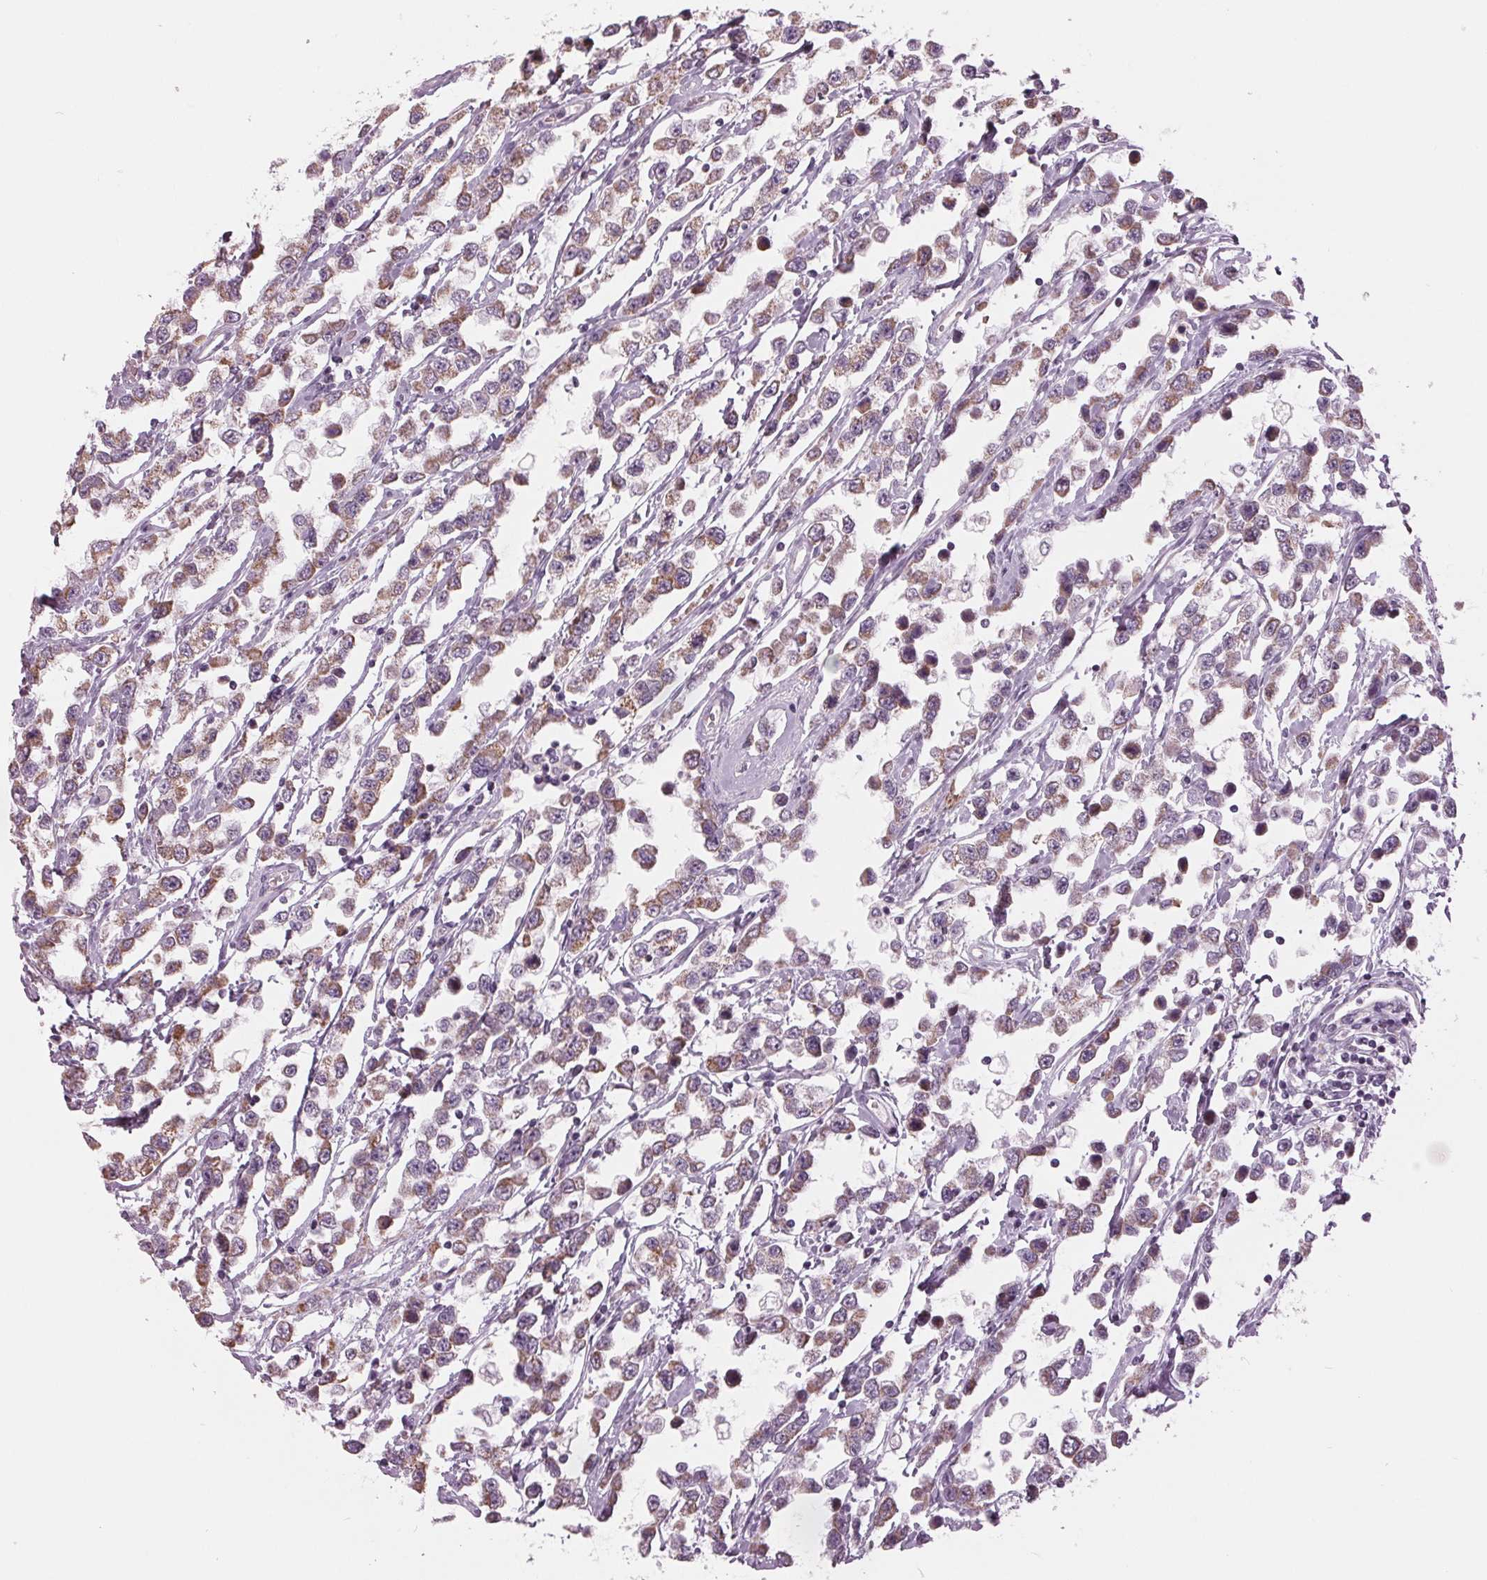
{"staining": {"intensity": "weak", "quantity": "25%-75%", "location": "cytoplasmic/membranous"}, "tissue": "testis cancer", "cell_type": "Tumor cells", "image_type": "cancer", "snomed": [{"axis": "morphology", "description": "Seminoma, NOS"}, {"axis": "topography", "description": "Testis"}], "caption": "Immunohistochemistry staining of seminoma (testis), which shows low levels of weak cytoplasmic/membranous positivity in about 25%-75% of tumor cells indicating weak cytoplasmic/membranous protein expression. The staining was performed using DAB (brown) for protein detection and nuclei were counterstained in hematoxylin (blue).", "gene": "SAMD4A", "patient": {"sex": "male", "age": 34}}